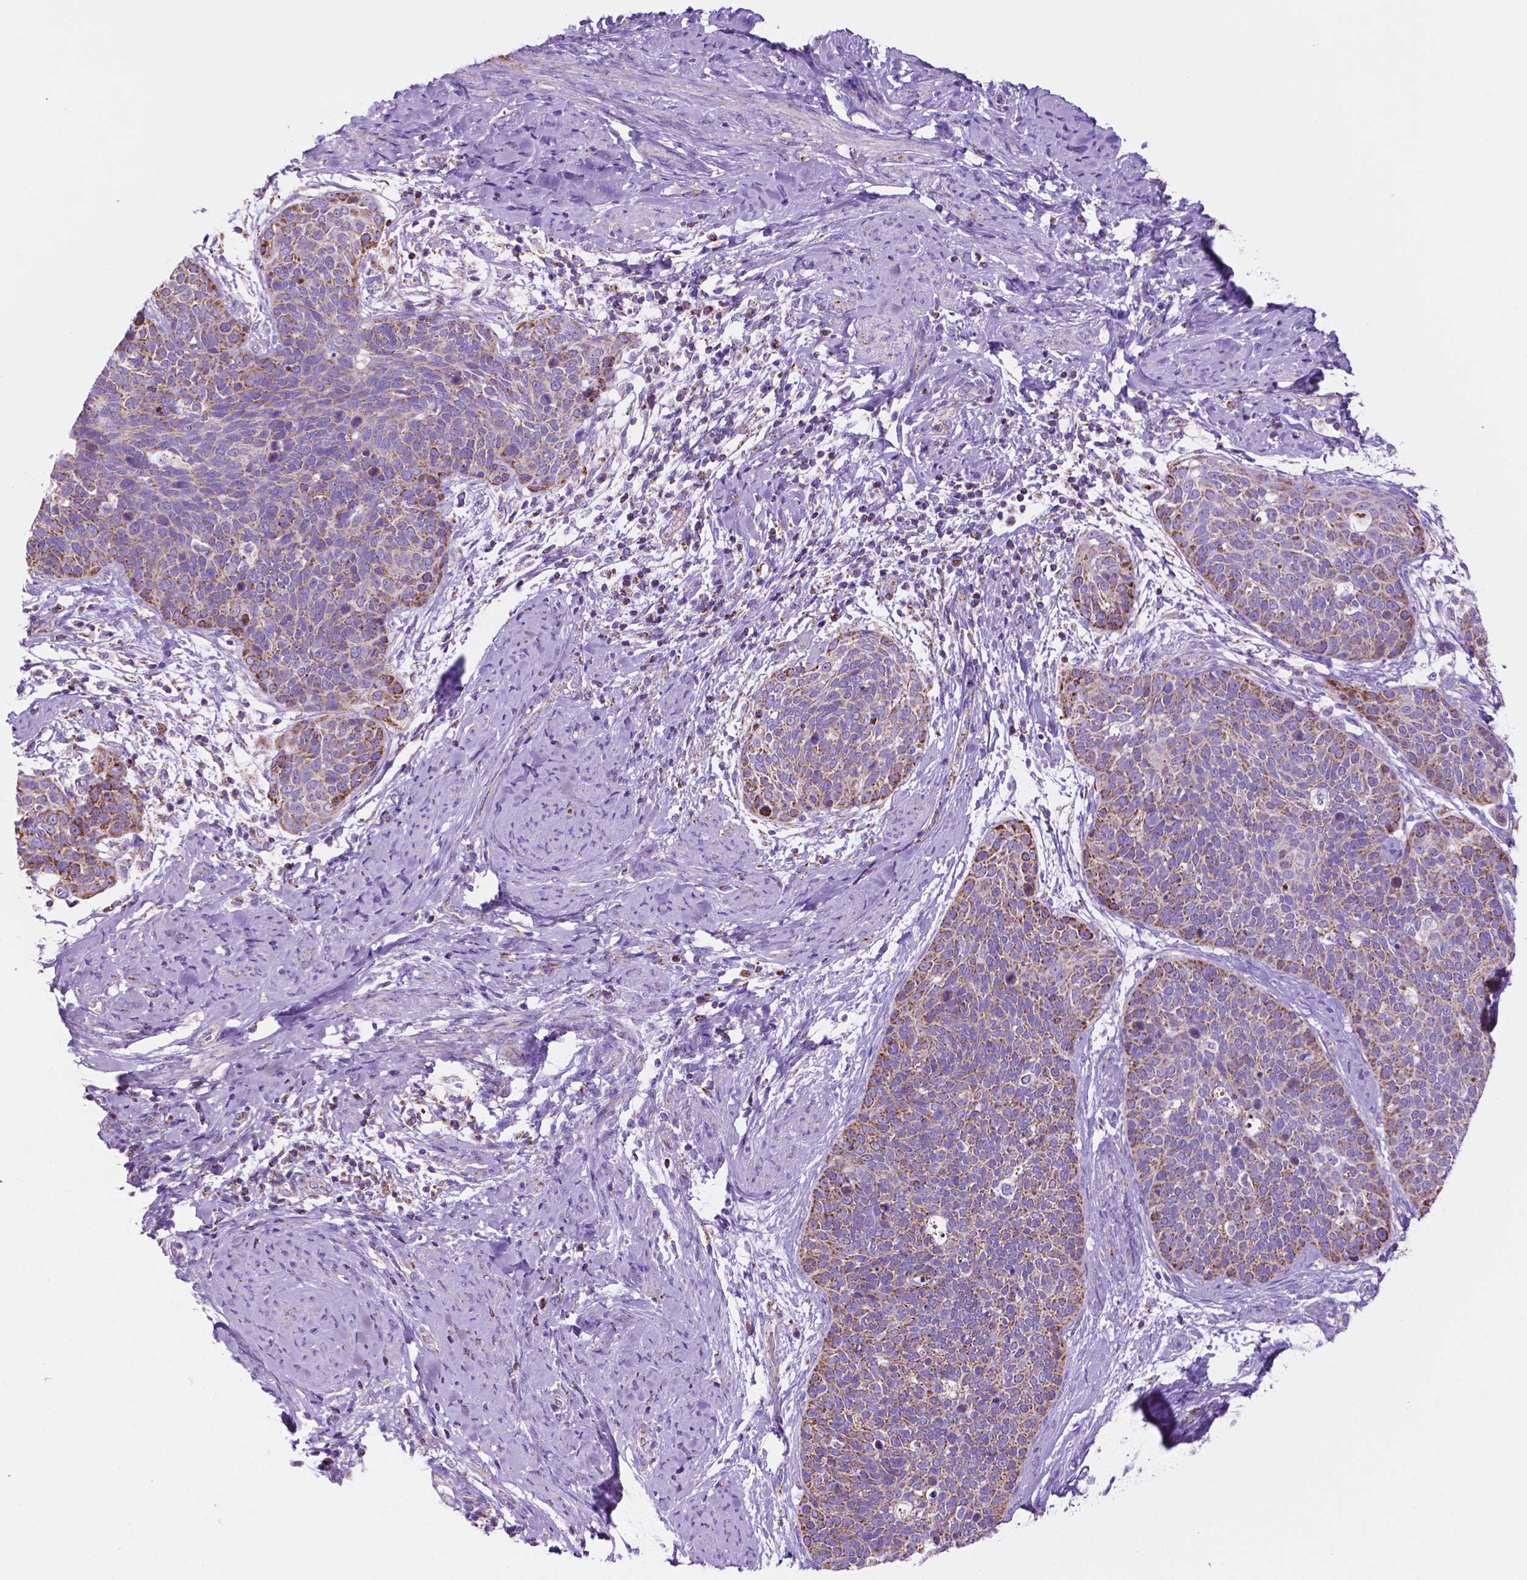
{"staining": {"intensity": "moderate", "quantity": ">75%", "location": "cytoplasmic/membranous"}, "tissue": "cervical cancer", "cell_type": "Tumor cells", "image_type": "cancer", "snomed": [{"axis": "morphology", "description": "Squamous cell carcinoma, NOS"}, {"axis": "topography", "description": "Cervix"}], "caption": "Human squamous cell carcinoma (cervical) stained with a protein marker shows moderate staining in tumor cells.", "gene": "GDPD5", "patient": {"sex": "female", "age": 69}}